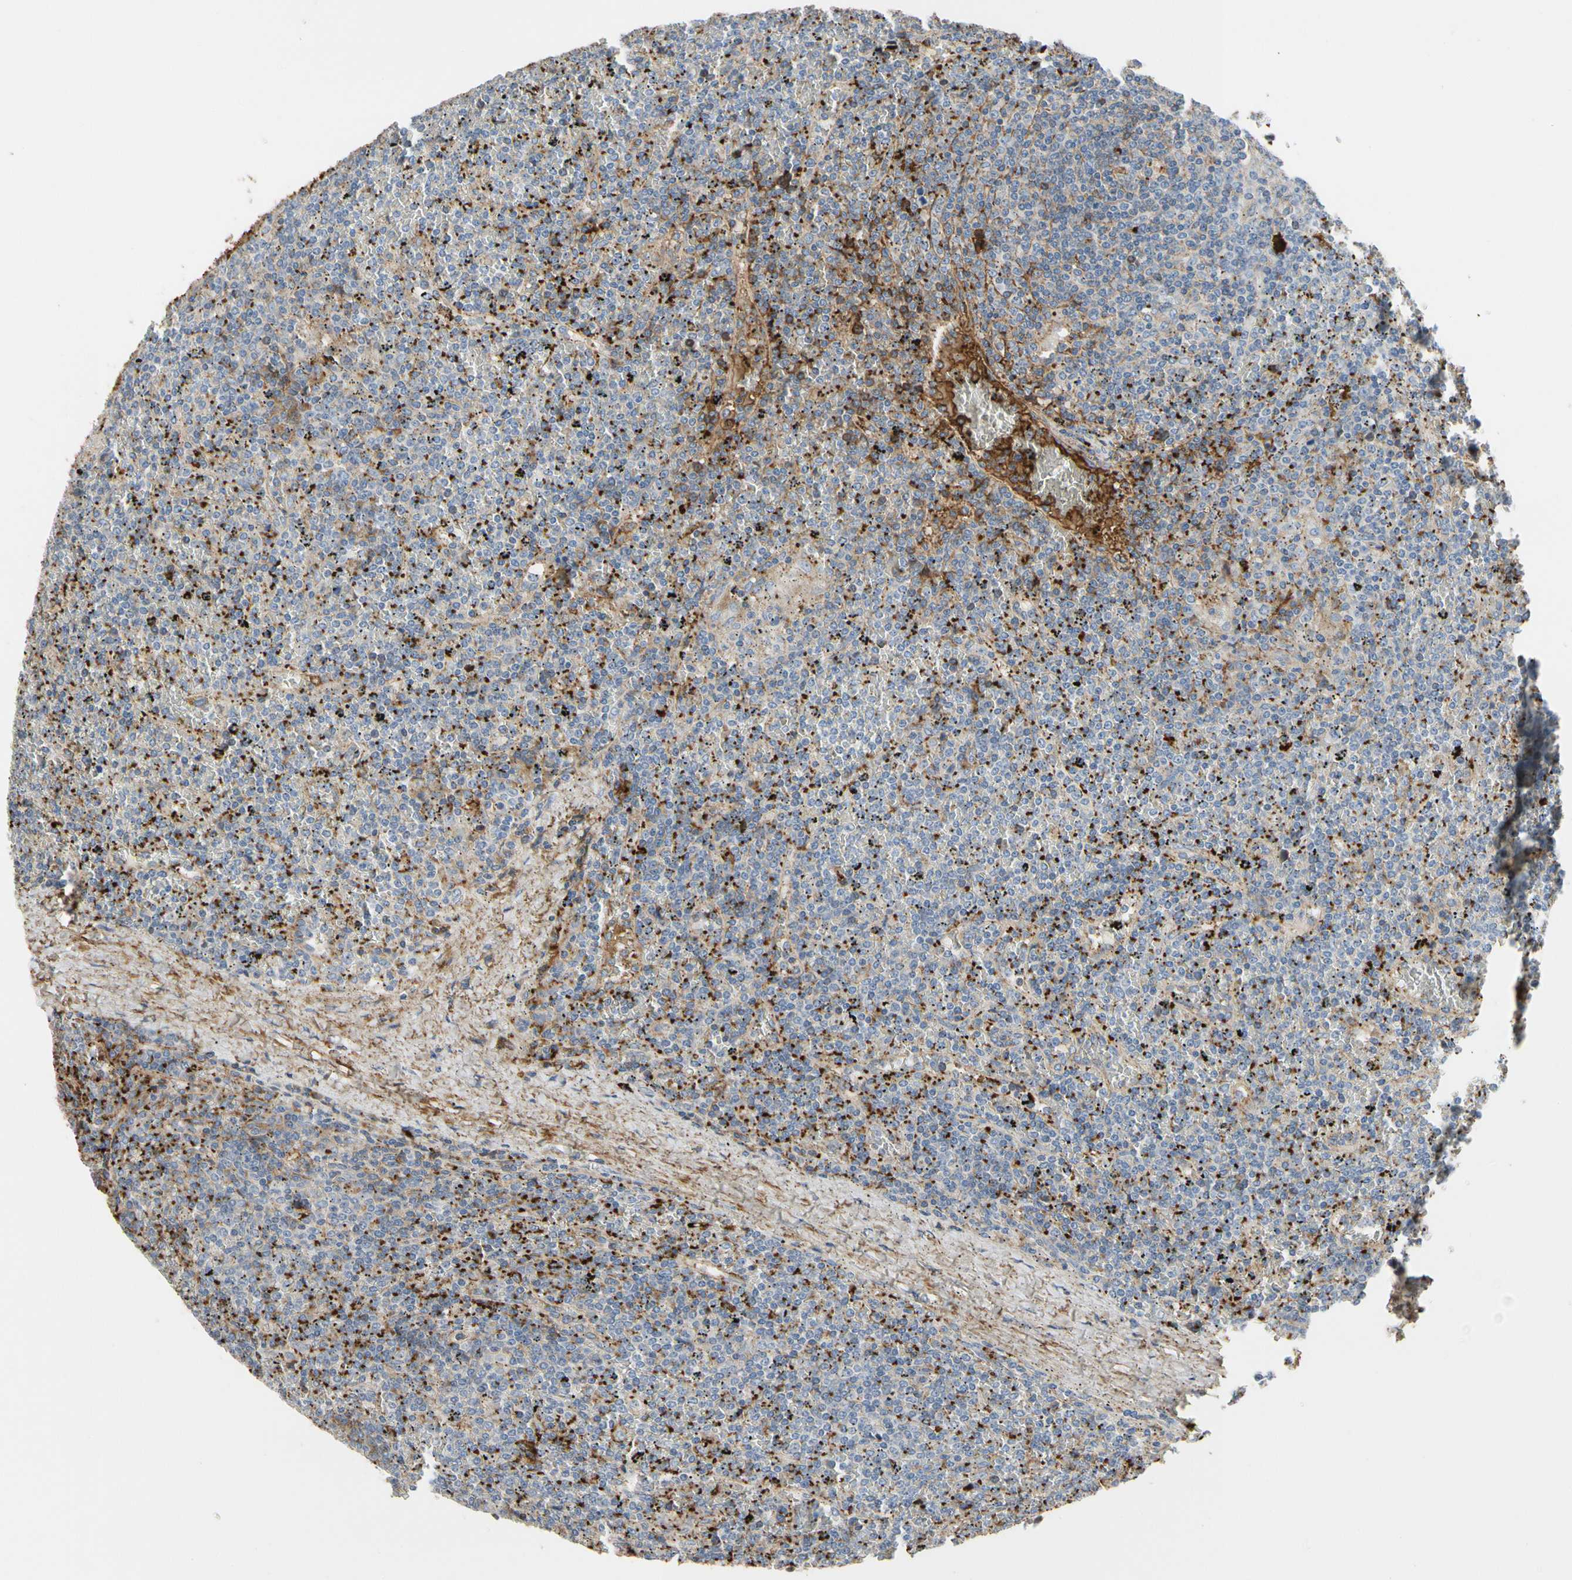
{"staining": {"intensity": "negative", "quantity": "none", "location": "none"}, "tissue": "lymphoma", "cell_type": "Tumor cells", "image_type": "cancer", "snomed": [{"axis": "morphology", "description": "Malignant lymphoma, non-Hodgkin's type, Low grade"}, {"axis": "topography", "description": "Spleen"}], "caption": "This is an IHC photomicrograph of malignant lymphoma, non-Hodgkin's type (low-grade). There is no staining in tumor cells.", "gene": "FGB", "patient": {"sex": "female", "age": 19}}